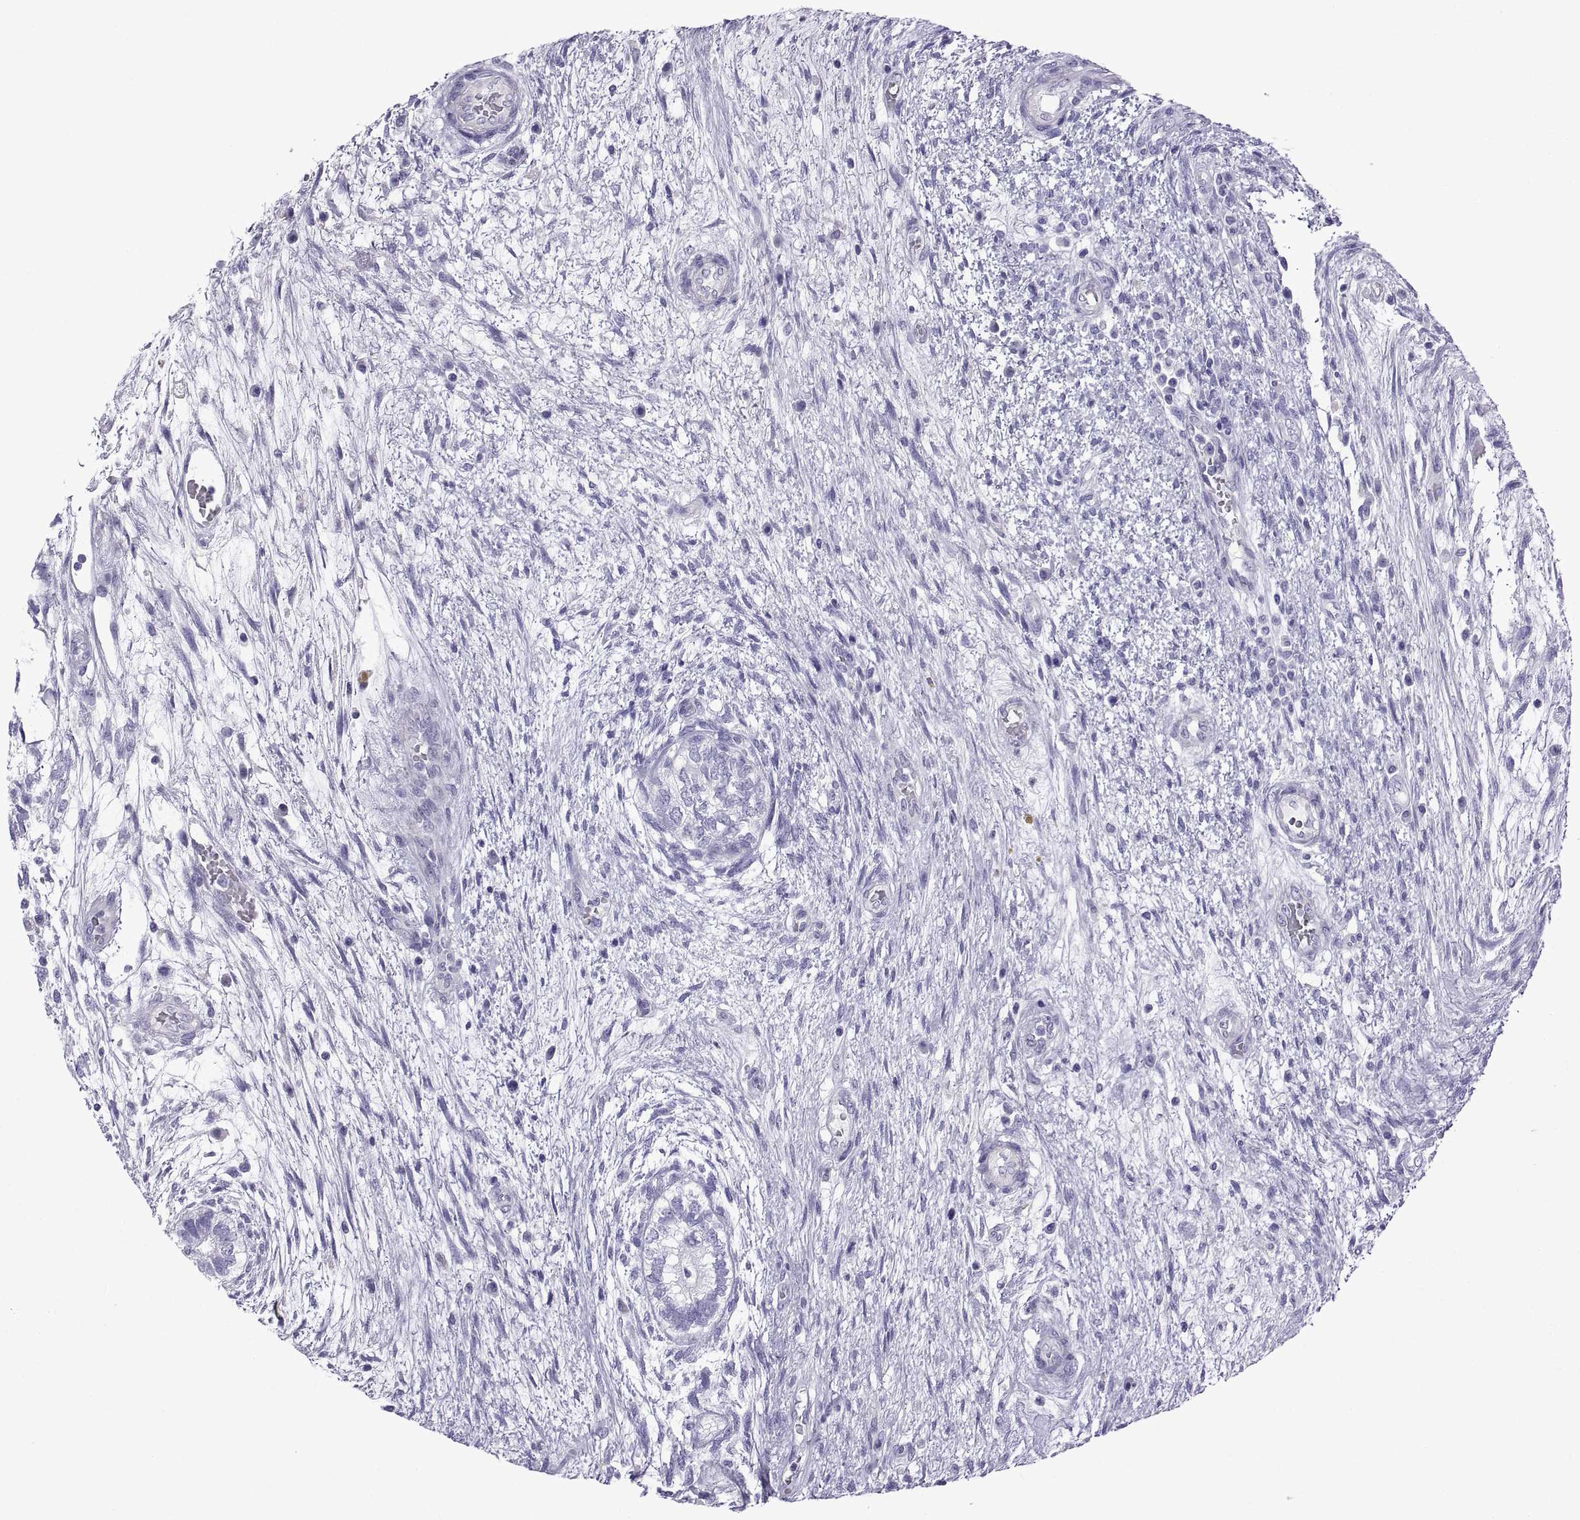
{"staining": {"intensity": "negative", "quantity": "none", "location": "none"}, "tissue": "testis cancer", "cell_type": "Tumor cells", "image_type": "cancer", "snomed": [{"axis": "morphology", "description": "Normal tissue, NOS"}, {"axis": "morphology", "description": "Carcinoma, Embryonal, NOS"}, {"axis": "topography", "description": "Testis"}, {"axis": "topography", "description": "Epididymis"}], "caption": "This image is of embryonal carcinoma (testis) stained with immunohistochemistry (IHC) to label a protein in brown with the nuclei are counter-stained blue. There is no expression in tumor cells.", "gene": "SPDYE1", "patient": {"sex": "male", "age": 32}}